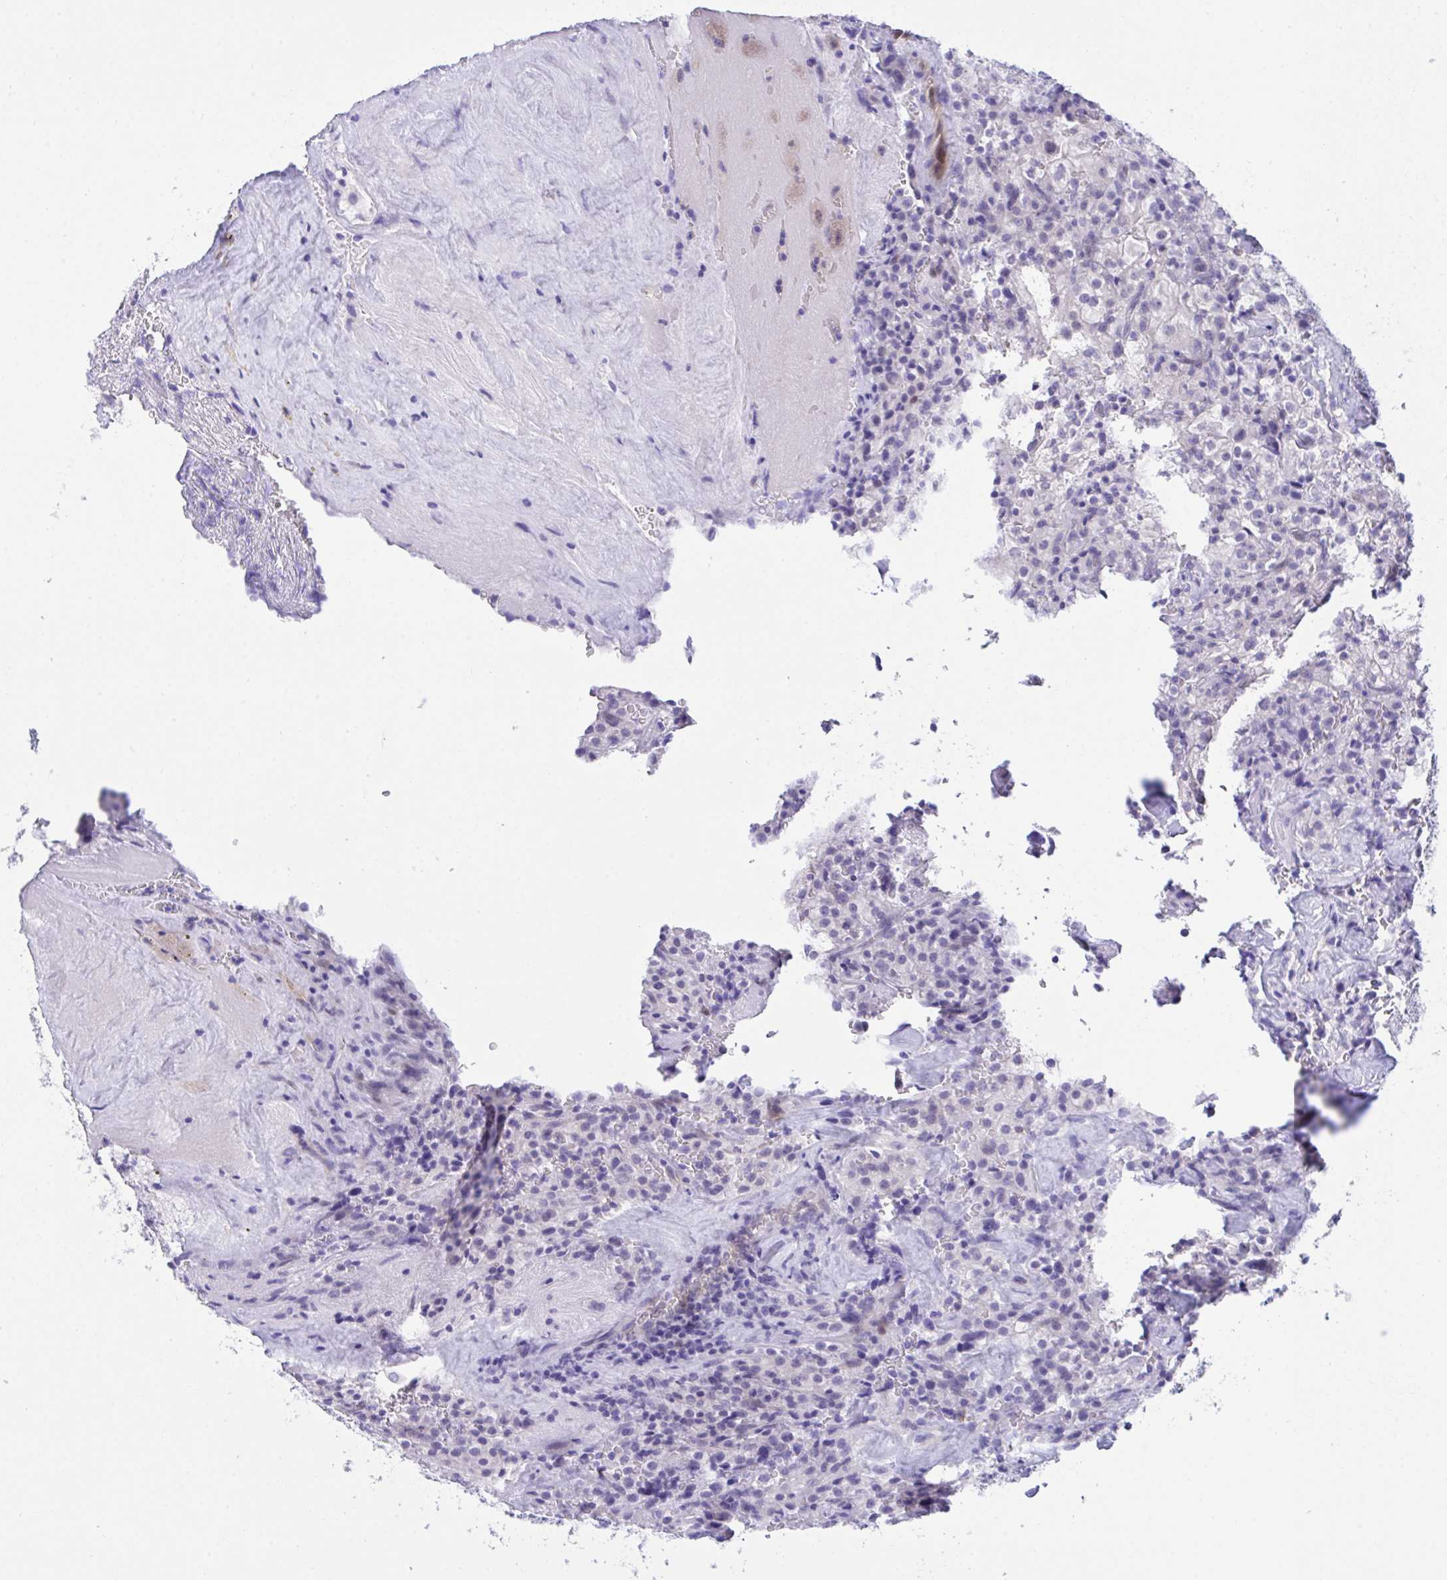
{"staining": {"intensity": "negative", "quantity": "none", "location": "none"}, "tissue": "renal cancer", "cell_type": "Tumor cells", "image_type": "cancer", "snomed": [{"axis": "morphology", "description": "Adenocarcinoma, NOS"}, {"axis": "topography", "description": "Kidney"}], "caption": "Adenocarcinoma (renal) was stained to show a protein in brown. There is no significant staining in tumor cells.", "gene": "PGM2L1", "patient": {"sex": "female", "age": 74}}